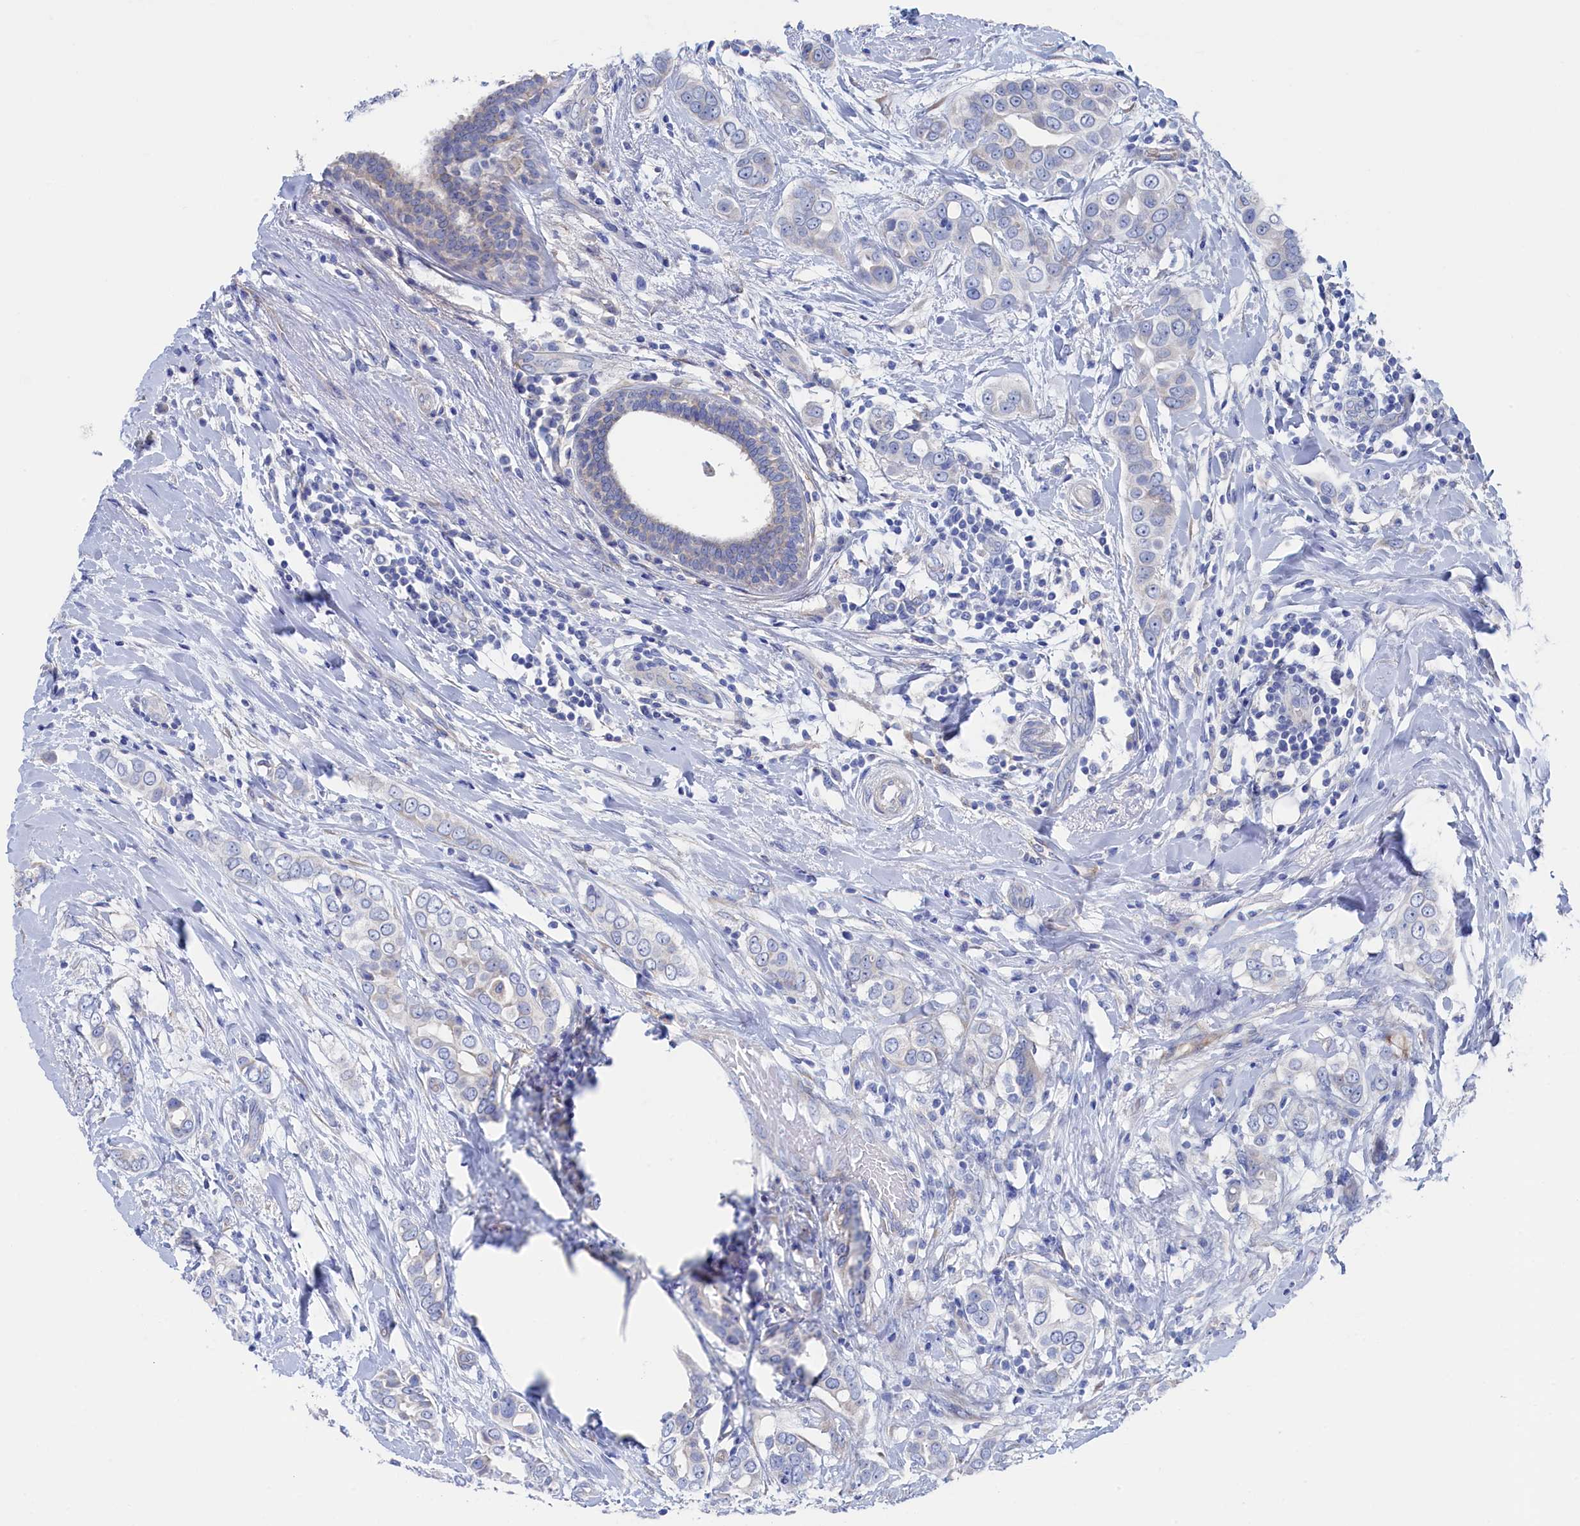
{"staining": {"intensity": "negative", "quantity": "none", "location": "none"}, "tissue": "breast cancer", "cell_type": "Tumor cells", "image_type": "cancer", "snomed": [{"axis": "morphology", "description": "Lobular carcinoma"}, {"axis": "topography", "description": "Breast"}], "caption": "Immunohistochemical staining of breast cancer (lobular carcinoma) shows no significant staining in tumor cells.", "gene": "TMOD2", "patient": {"sex": "female", "age": 51}}